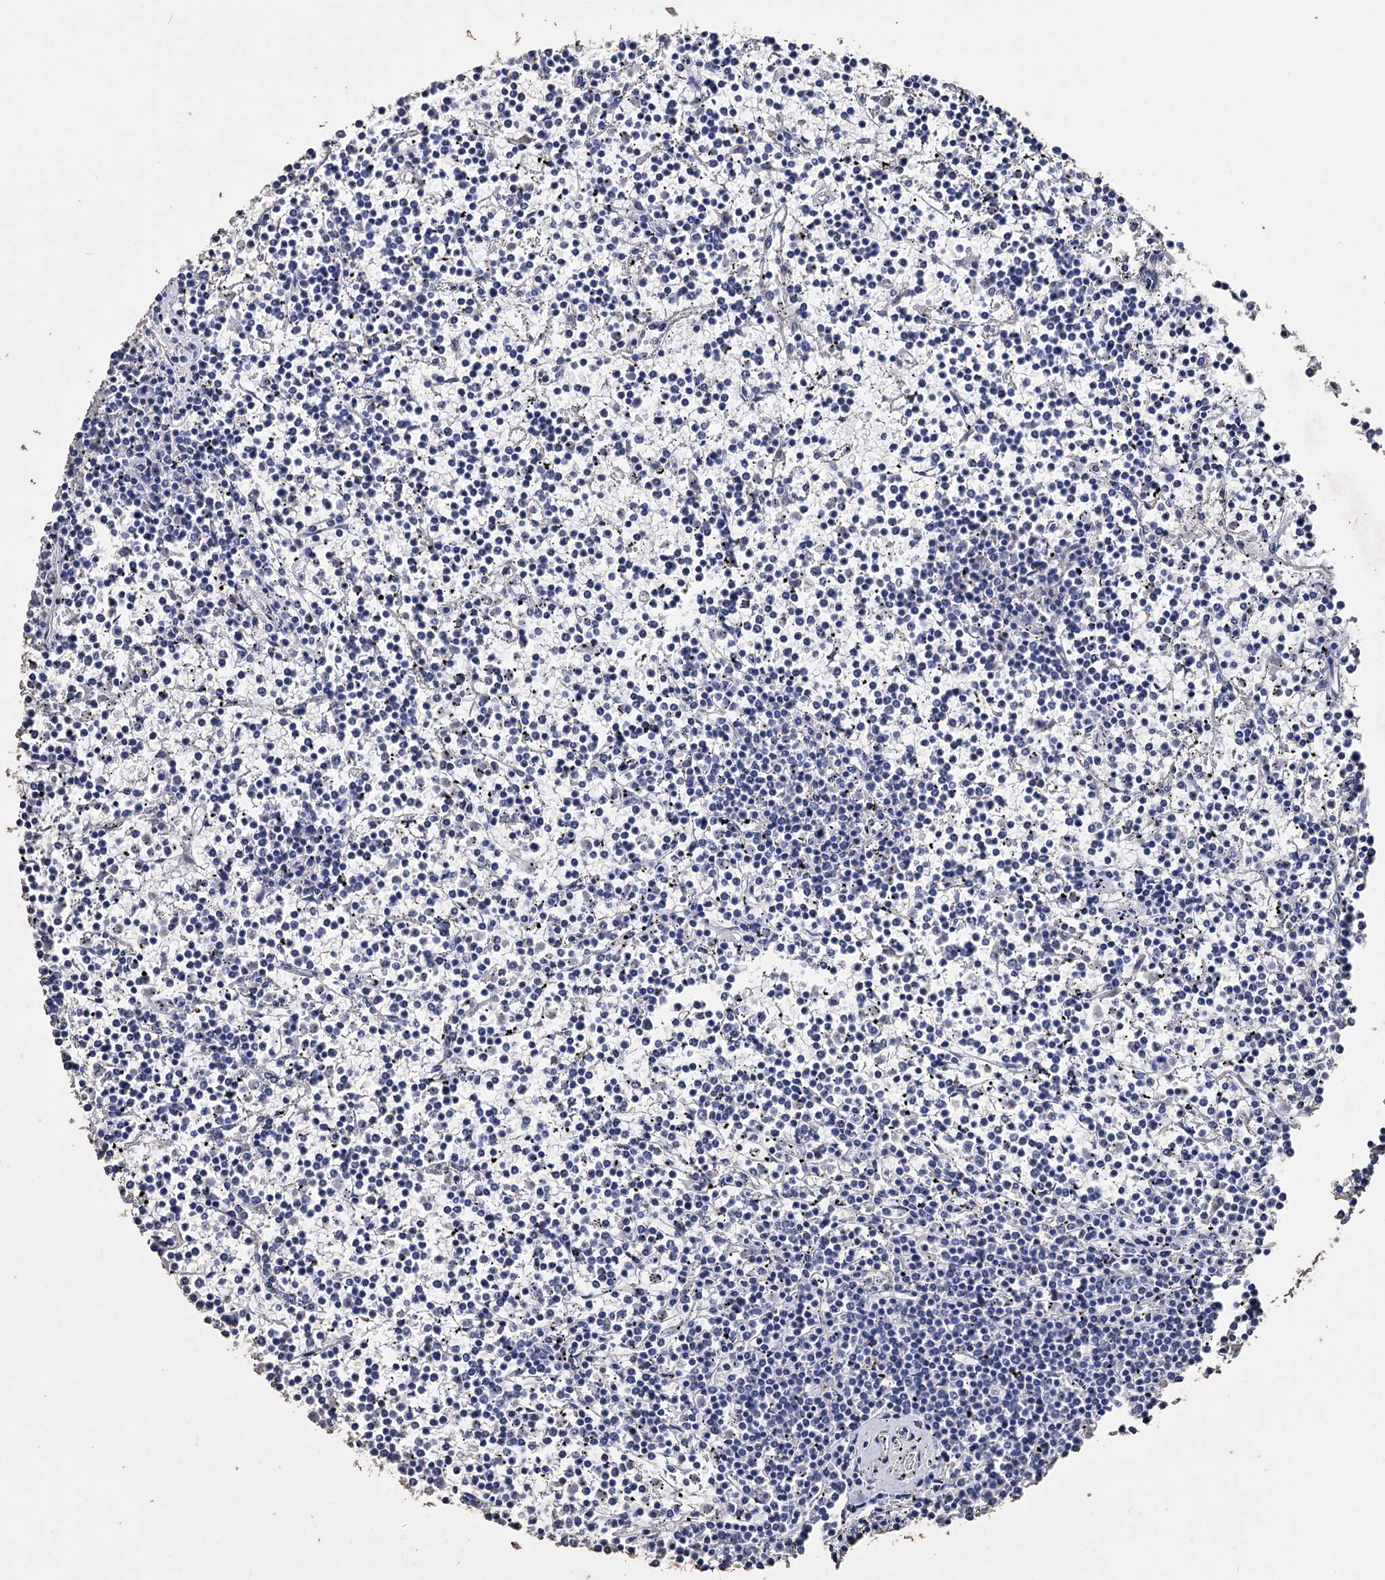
{"staining": {"intensity": "negative", "quantity": "none", "location": "none"}, "tissue": "lymphoma", "cell_type": "Tumor cells", "image_type": "cancer", "snomed": [{"axis": "morphology", "description": "Malignant lymphoma, non-Hodgkin's type, Low grade"}, {"axis": "topography", "description": "Spleen"}], "caption": "DAB immunohistochemical staining of low-grade malignant lymphoma, non-Hodgkin's type demonstrates no significant expression in tumor cells. (DAB (3,3'-diaminobenzidine) IHC visualized using brightfield microscopy, high magnification).", "gene": "STING1", "patient": {"sex": "female", "age": 19}}